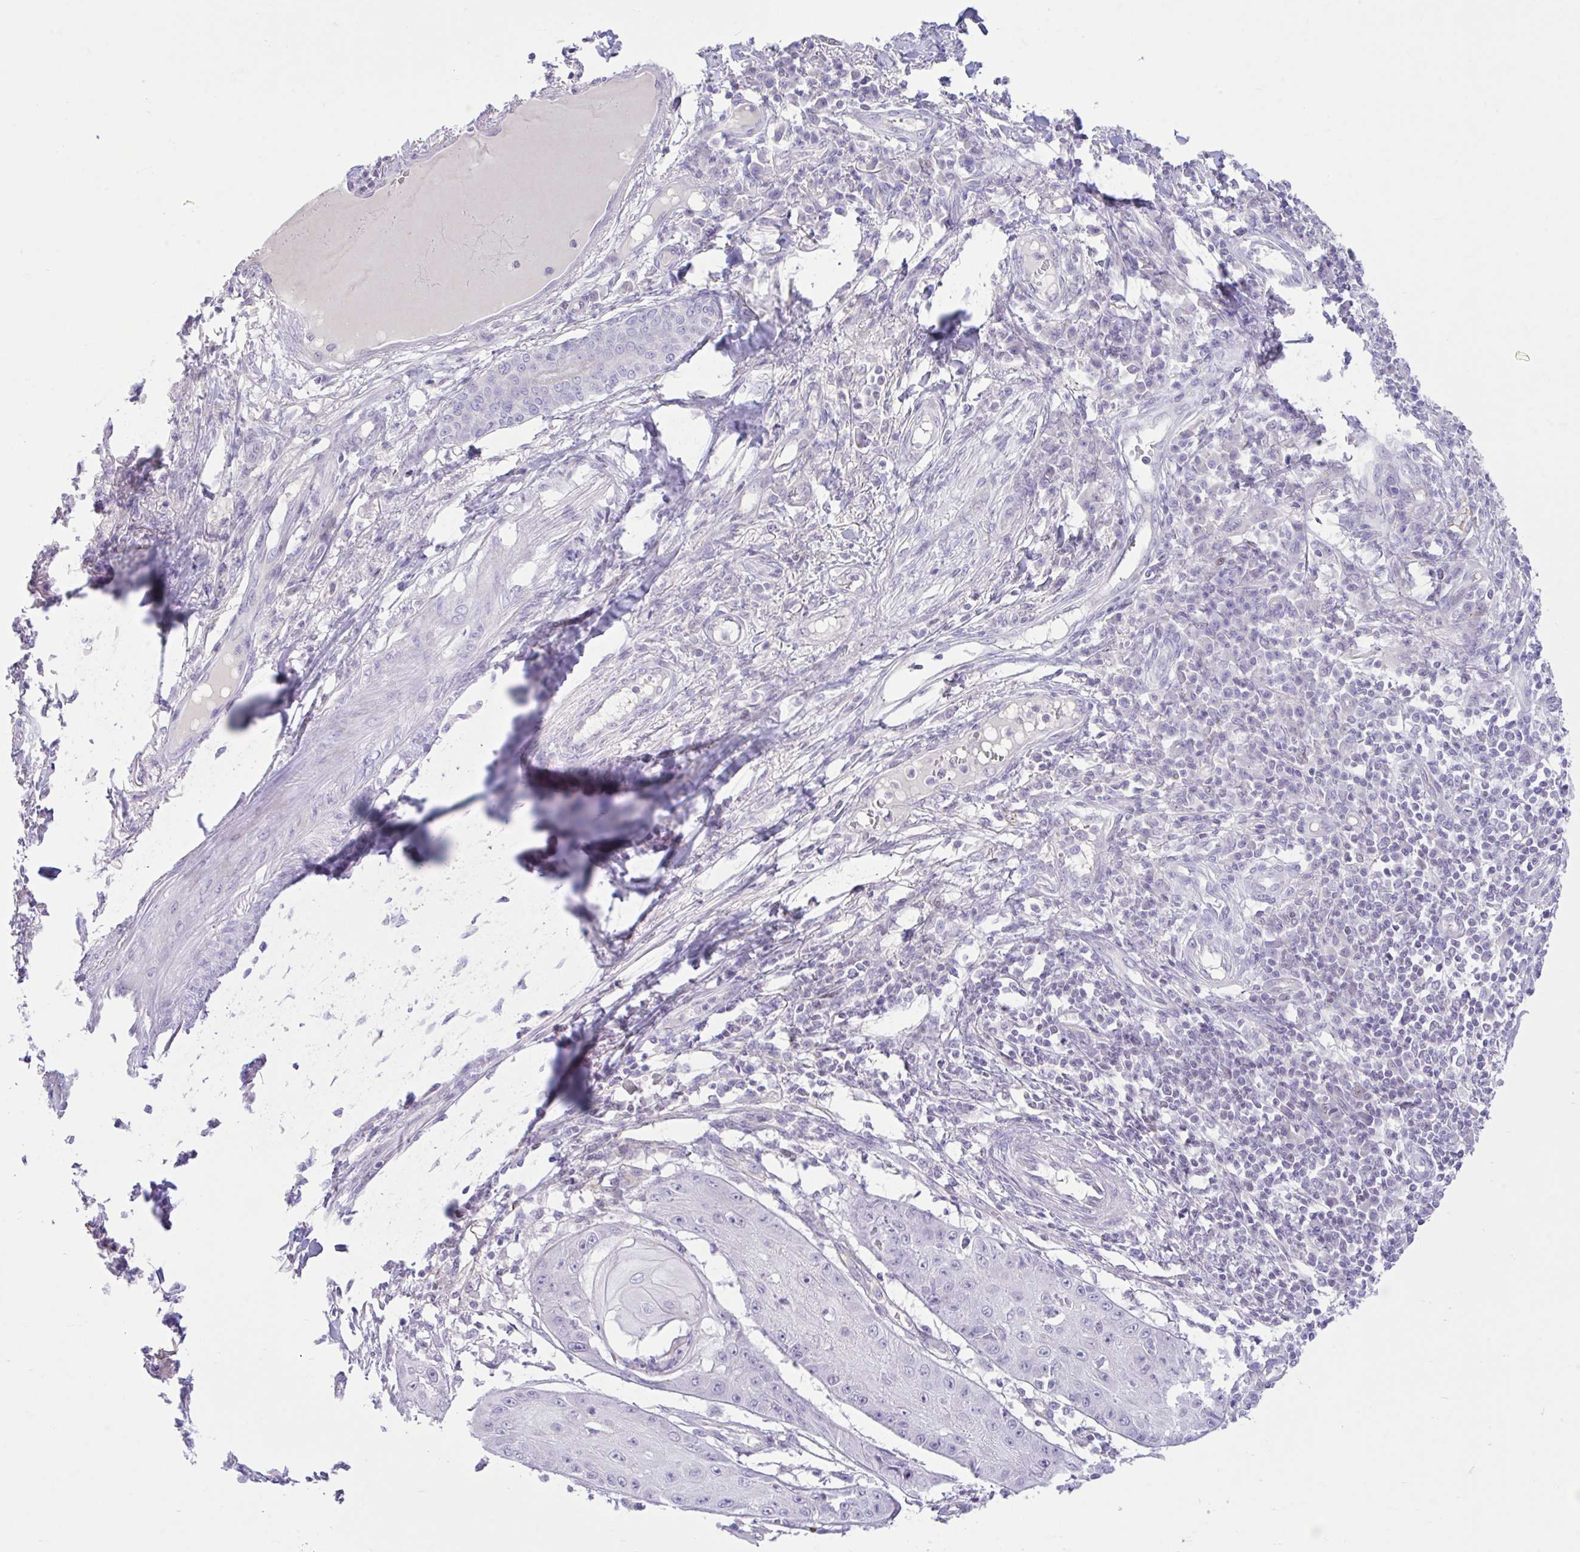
{"staining": {"intensity": "negative", "quantity": "none", "location": "none"}, "tissue": "skin cancer", "cell_type": "Tumor cells", "image_type": "cancer", "snomed": [{"axis": "morphology", "description": "Squamous cell carcinoma, NOS"}, {"axis": "topography", "description": "Skin"}], "caption": "Tumor cells are negative for brown protein staining in squamous cell carcinoma (skin).", "gene": "ZNF101", "patient": {"sex": "male", "age": 70}}